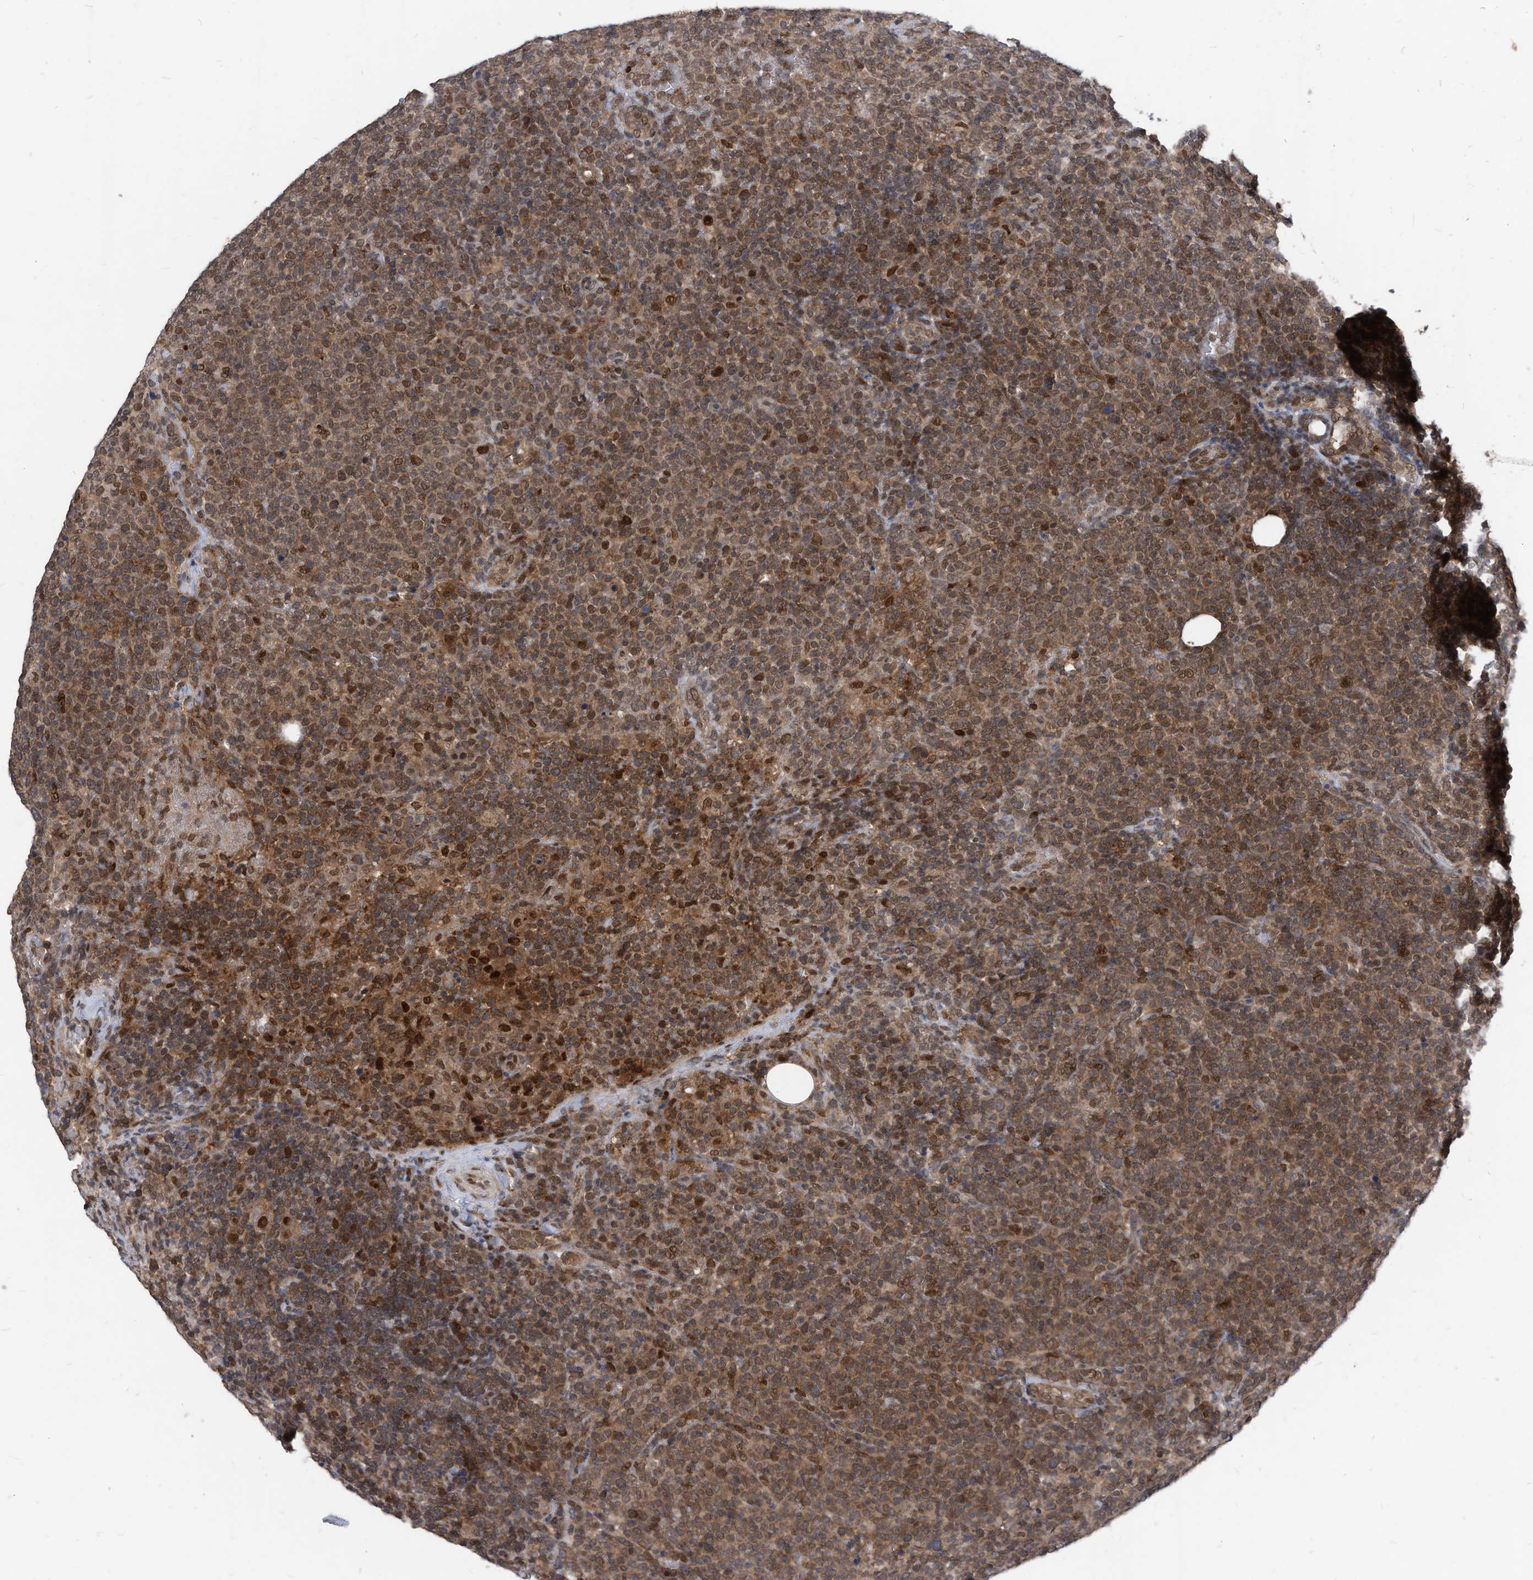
{"staining": {"intensity": "moderate", "quantity": ">75%", "location": "cytoplasmic/membranous"}, "tissue": "lymphoma", "cell_type": "Tumor cells", "image_type": "cancer", "snomed": [{"axis": "morphology", "description": "Malignant lymphoma, non-Hodgkin's type, High grade"}, {"axis": "topography", "description": "Lymph node"}], "caption": "This micrograph displays immunohistochemistry staining of lymphoma, with medium moderate cytoplasmic/membranous expression in approximately >75% of tumor cells.", "gene": "KPNB1", "patient": {"sex": "male", "age": 61}}